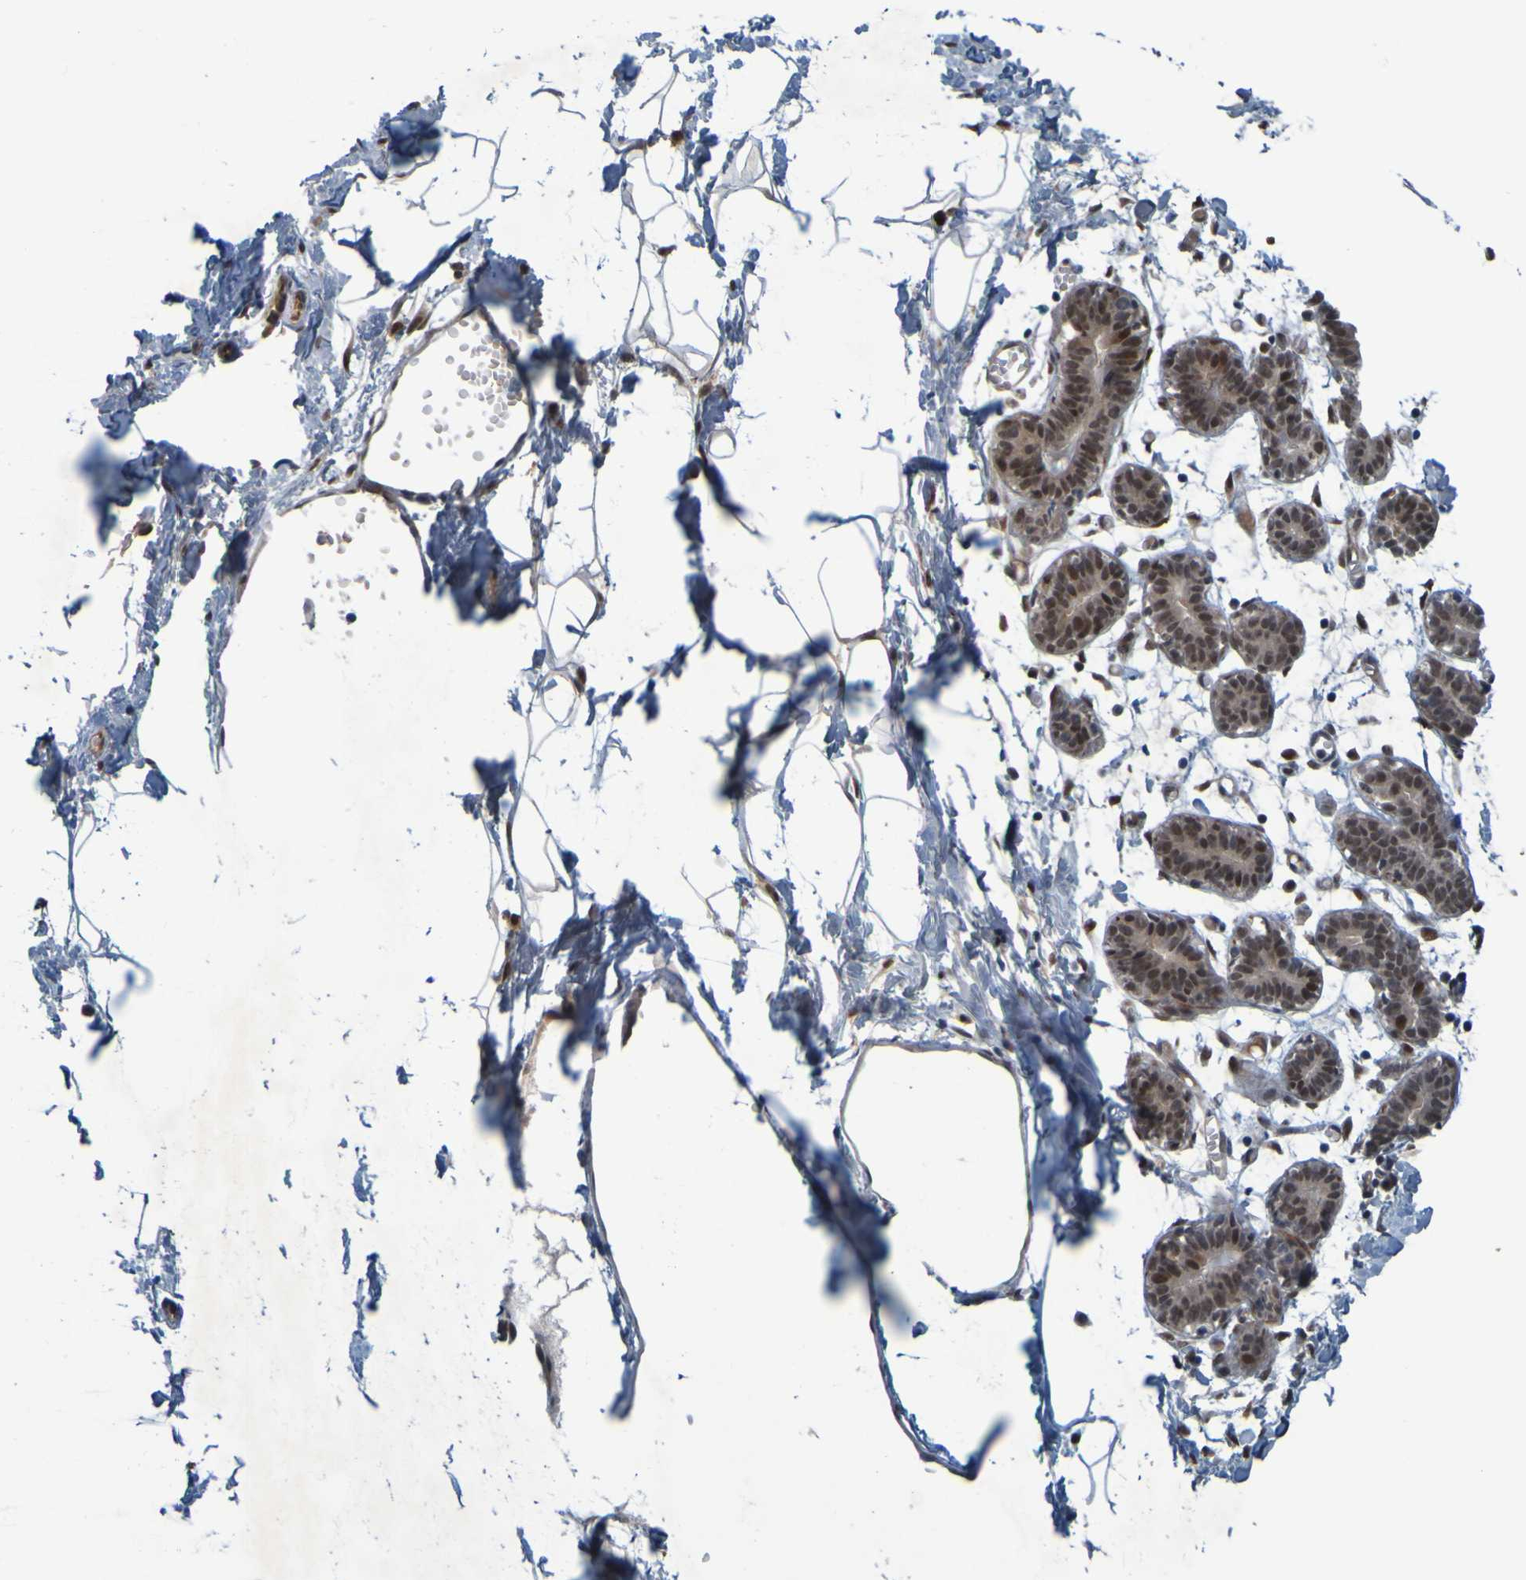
{"staining": {"intensity": "negative", "quantity": "none", "location": "none"}, "tissue": "breast", "cell_type": "Adipocytes", "image_type": "normal", "snomed": [{"axis": "morphology", "description": "Normal tissue, NOS"}, {"axis": "topography", "description": "Breast"}], "caption": "Immunohistochemistry (IHC) photomicrograph of normal breast: human breast stained with DAB displays no significant protein expression in adipocytes. (DAB (3,3'-diaminobenzidine) IHC with hematoxylin counter stain).", "gene": "MCPH1", "patient": {"sex": "female", "age": 27}}